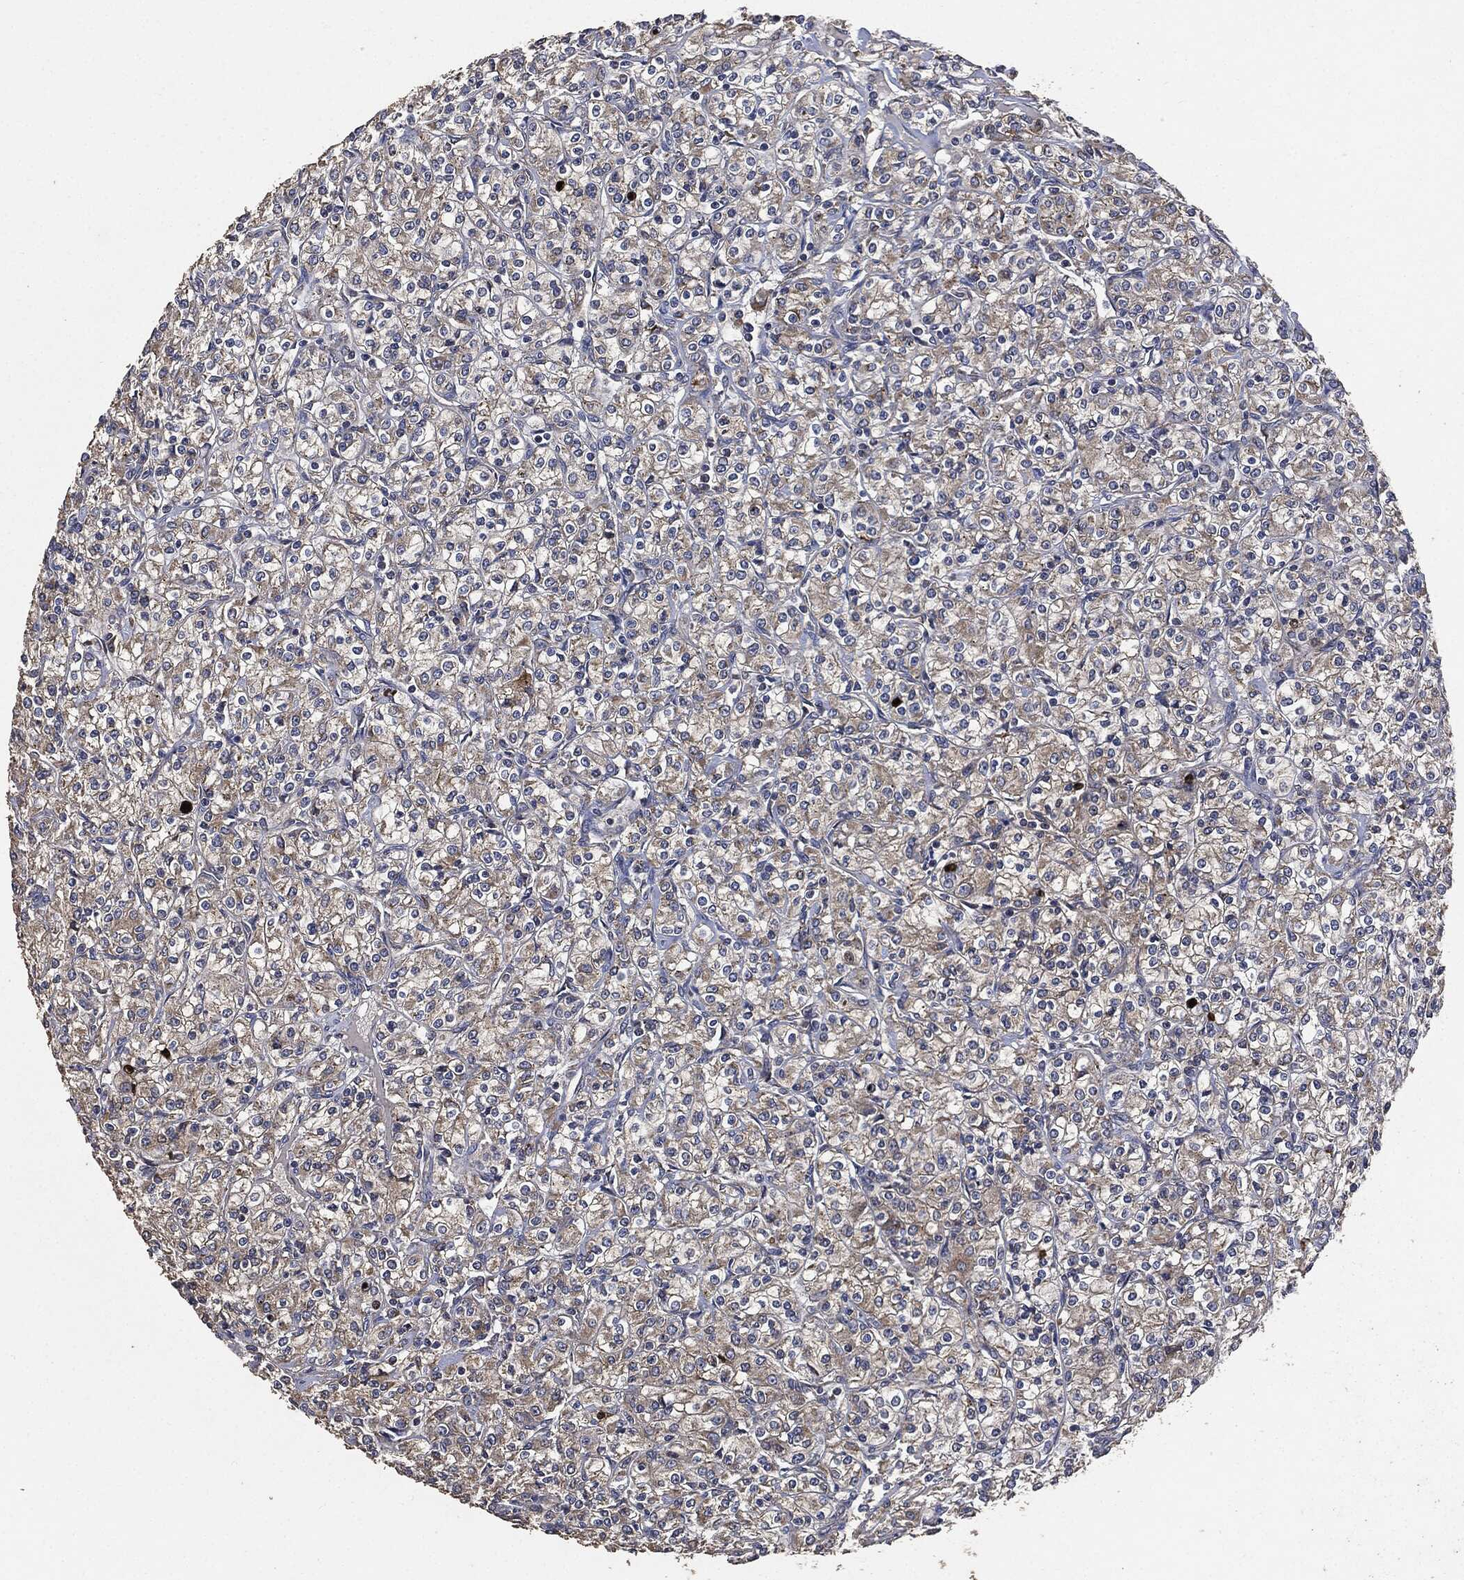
{"staining": {"intensity": "weak", "quantity": "25%-75%", "location": "cytoplasmic/membranous"}, "tissue": "renal cancer", "cell_type": "Tumor cells", "image_type": "cancer", "snomed": [{"axis": "morphology", "description": "Adenocarcinoma, NOS"}, {"axis": "topography", "description": "Kidney"}], "caption": "The micrograph demonstrates staining of renal cancer, revealing weak cytoplasmic/membranous protein staining (brown color) within tumor cells.", "gene": "STK3", "patient": {"sex": "male", "age": 77}}